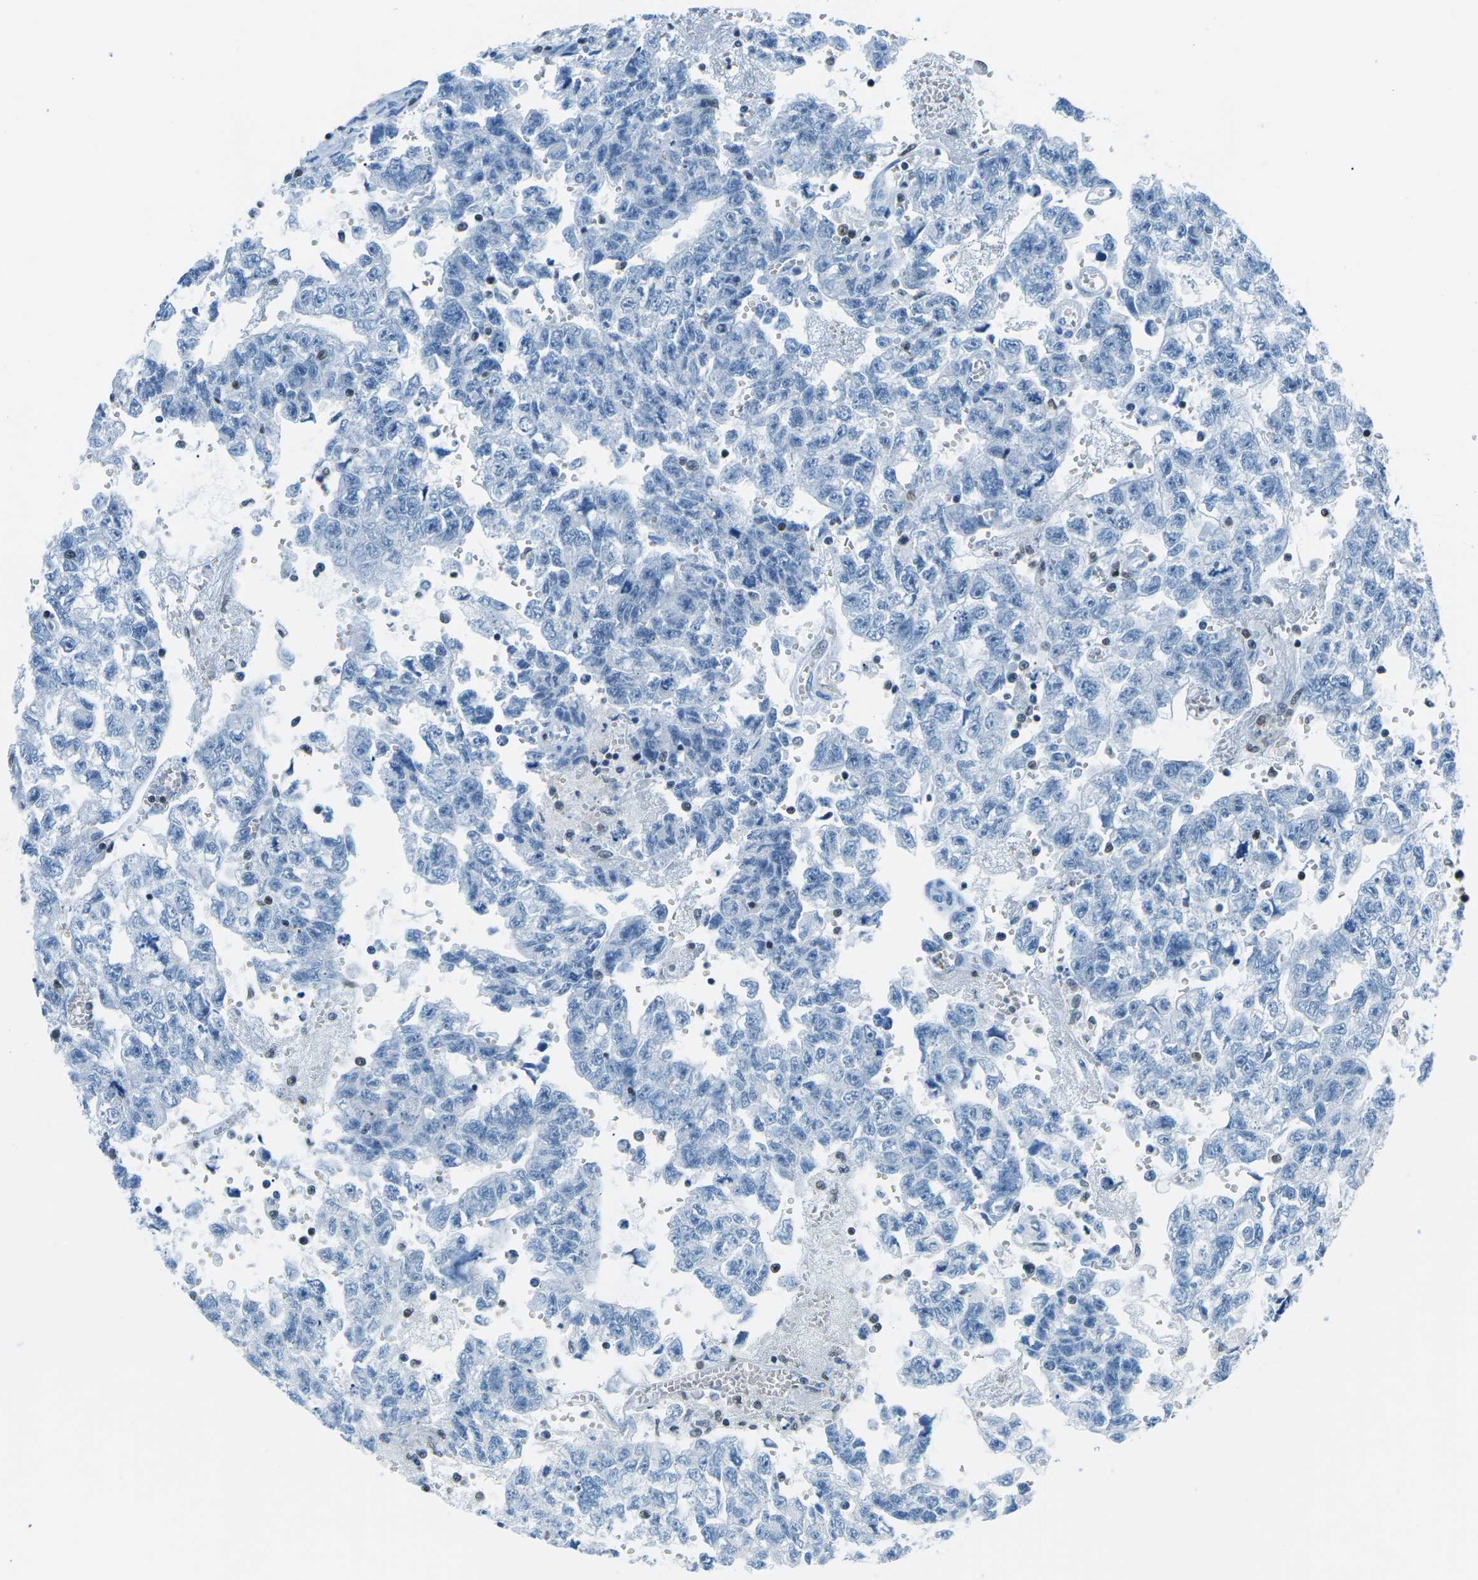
{"staining": {"intensity": "negative", "quantity": "none", "location": "none"}, "tissue": "testis cancer", "cell_type": "Tumor cells", "image_type": "cancer", "snomed": [{"axis": "morphology", "description": "Seminoma, NOS"}, {"axis": "morphology", "description": "Carcinoma, Embryonal, NOS"}, {"axis": "topography", "description": "Testis"}], "caption": "Tumor cells are negative for brown protein staining in testis seminoma.", "gene": "CELF2", "patient": {"sex": "male", "age": 38}}